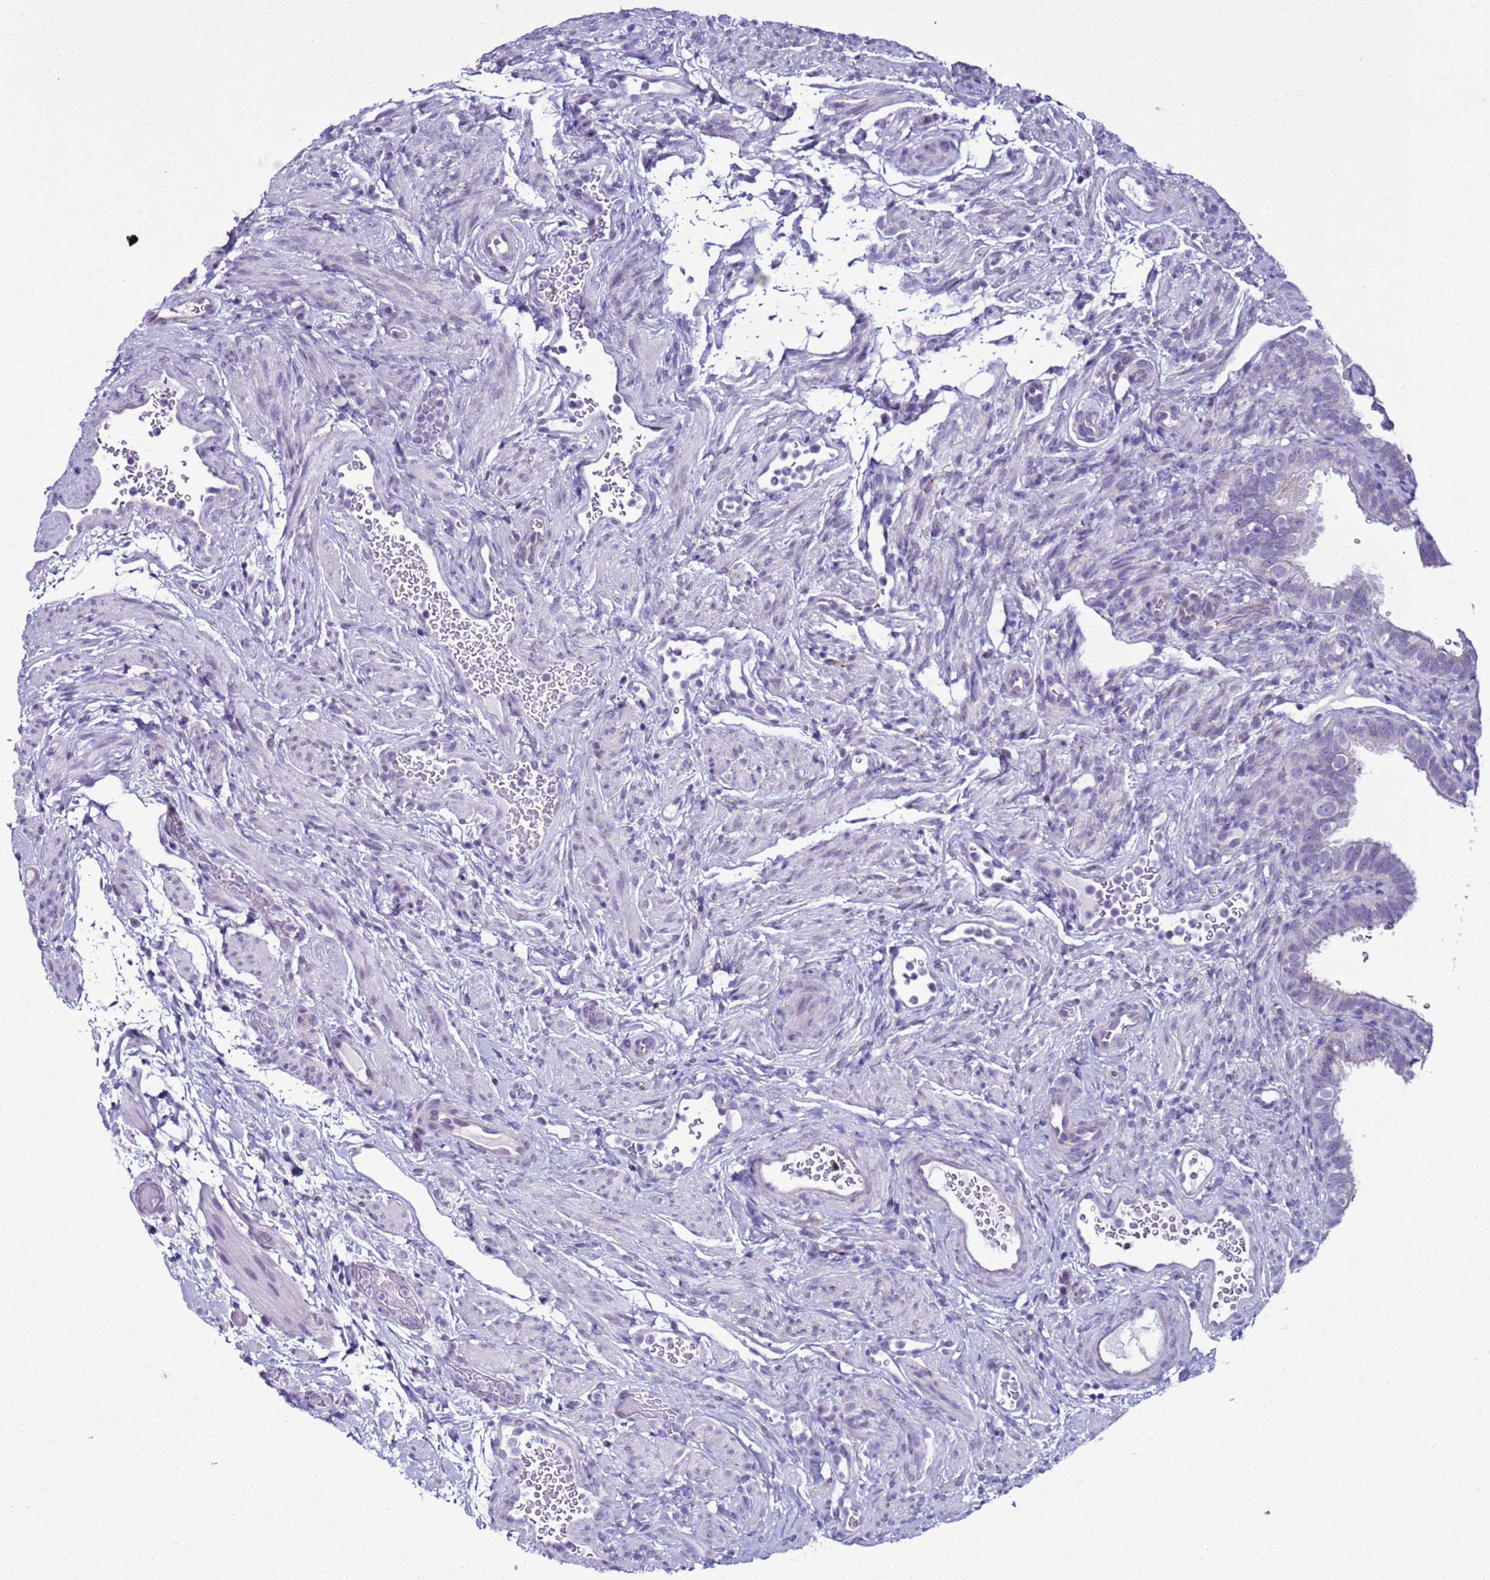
{"staining": {"intensity": "weak", "quantity": "<25%", "location": "nuclear"}, "tissue": "fallopian tube", "cell_type": "Glandular cells", "image_type": "normal", "snomed": [{"axis": "morphology", "description": "Normal tissue, NOS"}, {"axis": "topography", "description": "Fallopian tube"}], "caption": "Immunohistochemistry of normal fallopian tube reveals no positivity in glandular cells.", "gene": "LRRC10B", "patient": {"sex": "female", "age": 41}}